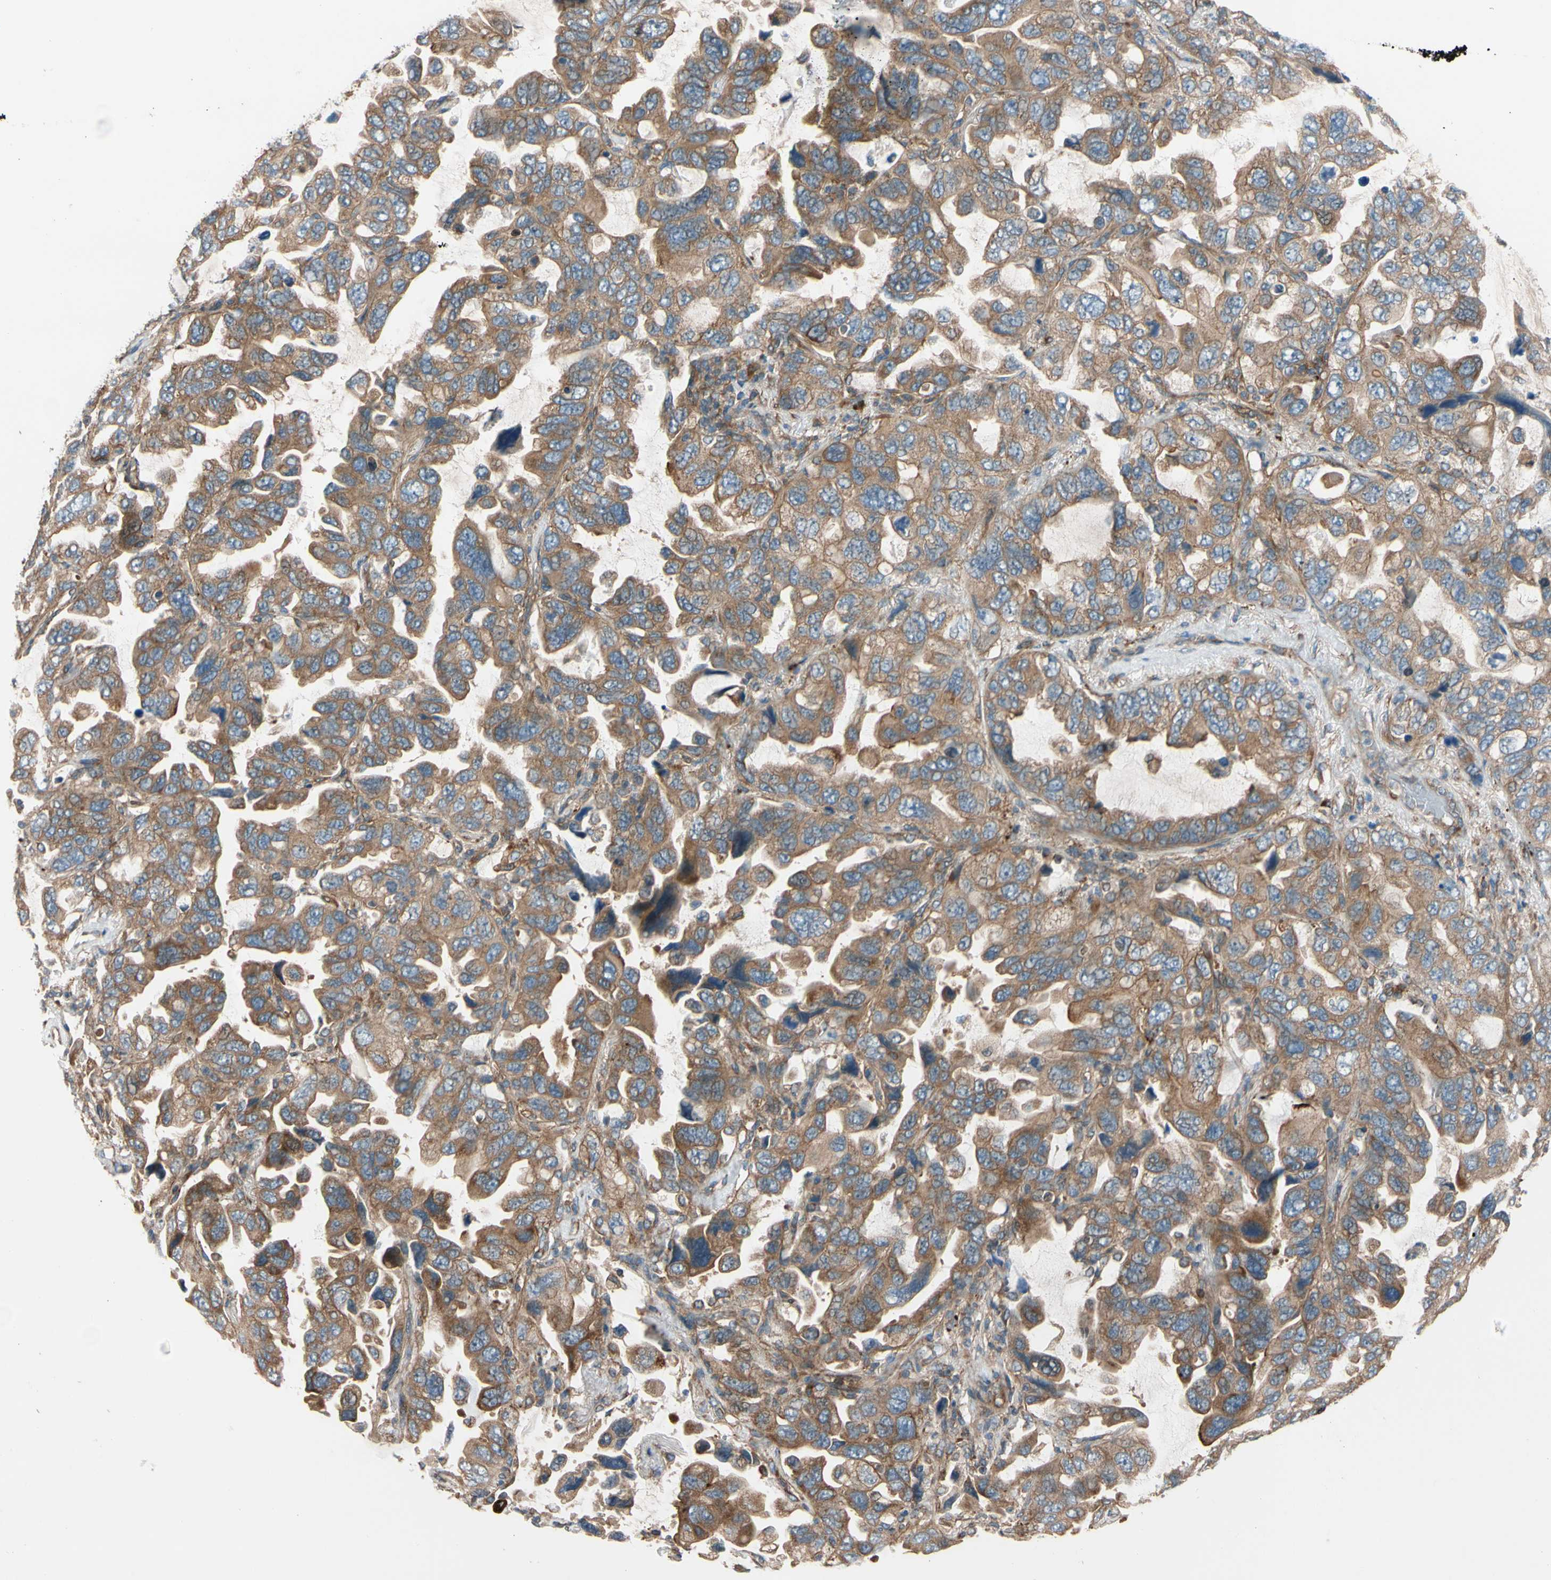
{"staining": {"intensity": "strong", "quantity": ">75%", "location": "cytoplasmic/membranous"}, "tissue": "lung cancer", "cell_type": "Tumor cells", "image_type": "cancer", "snomed": [{"axis": "morphology", "description": "Squamous cell carcinoma, NOS"}, {"axis": "topography", "description": "Lung"}], "caption": "Strong cytoplasmic/membranous expression for a protein is appreciated in about >75% of tumor cells of lung cancer (squamous cell carcinoma) using immunohistochemistry.", "gene": "PHYH", "patient": {"sex": "female", "age": 73}}